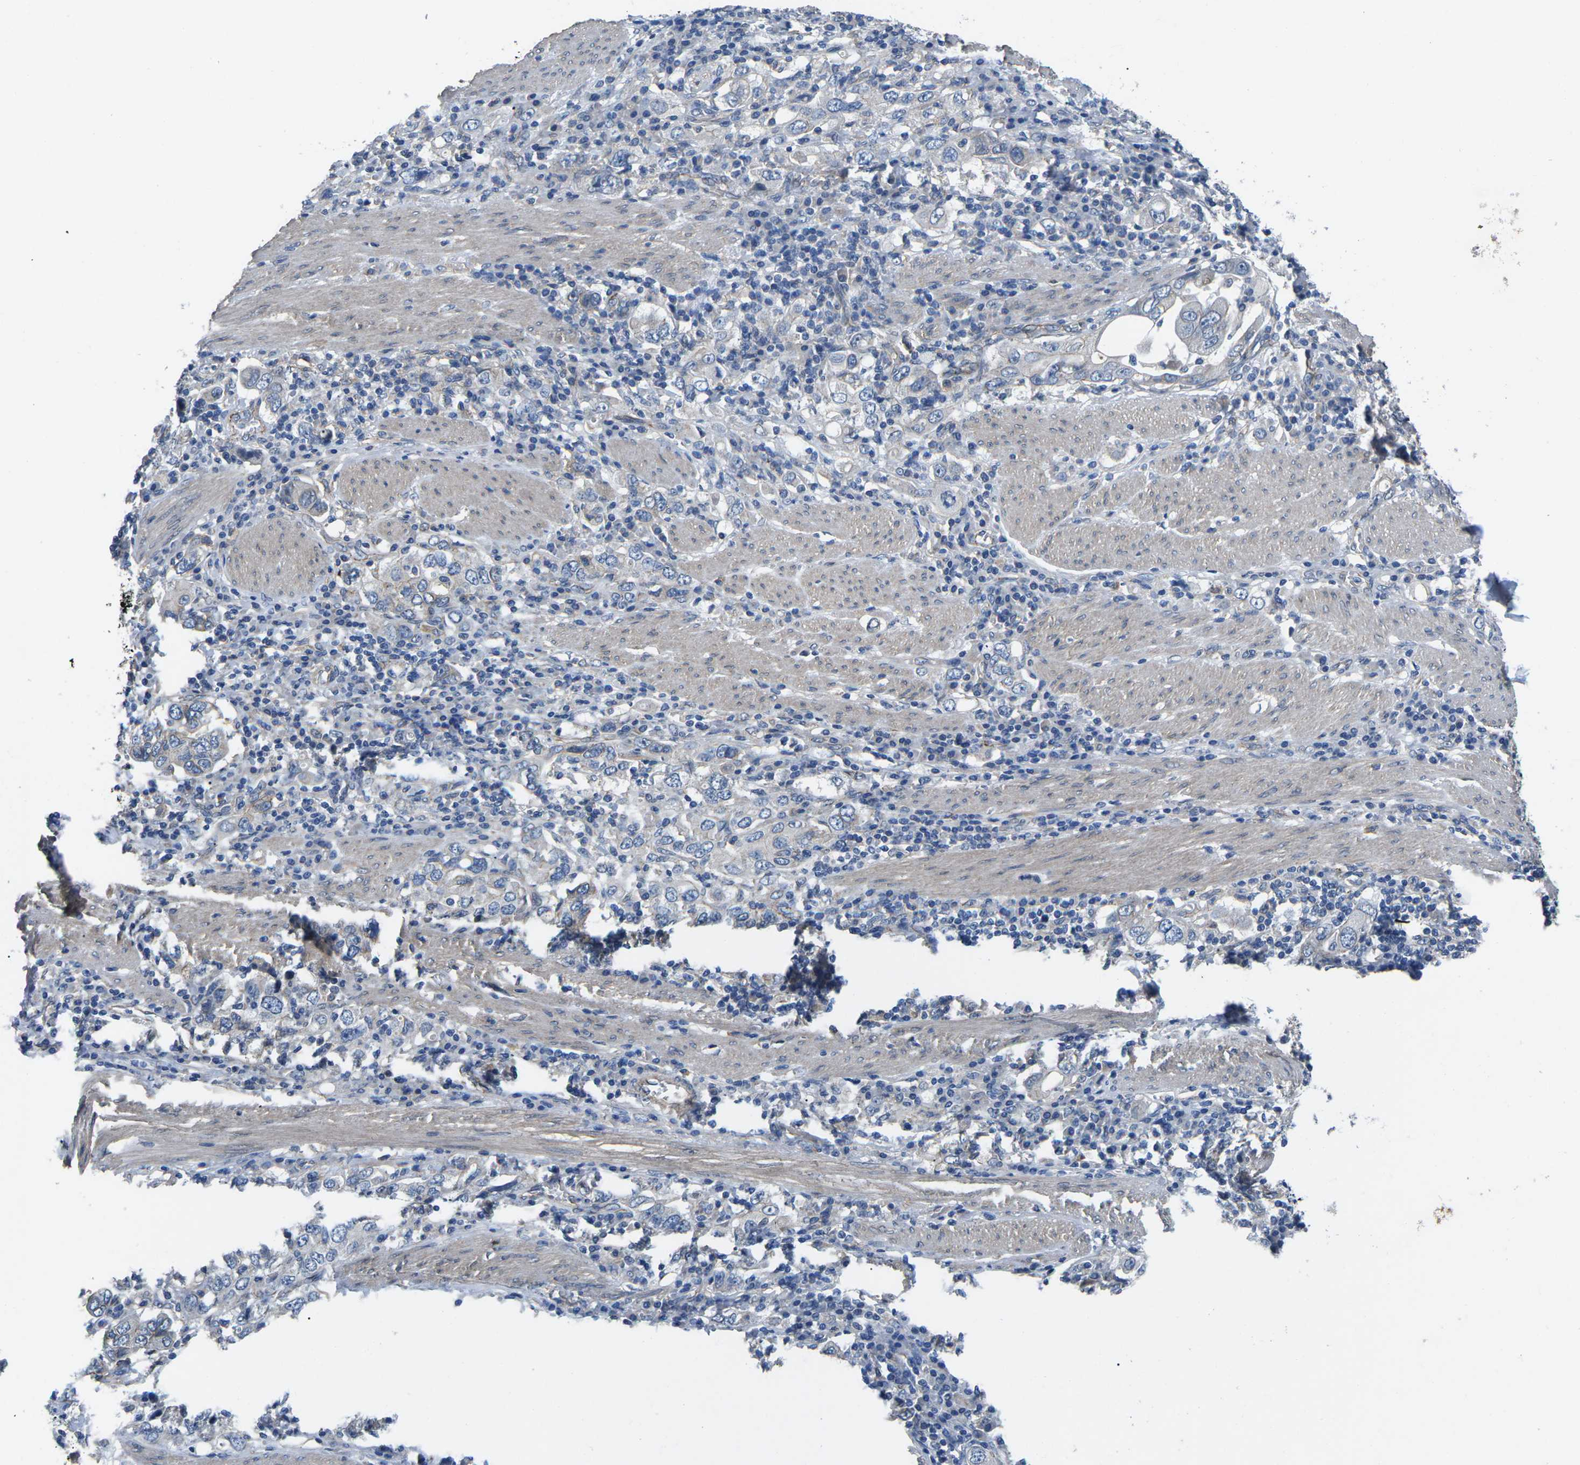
{"staining": {"intensity": "weak", "quantity": "<25%", "location": "cytoplasmic/membranous"}, "tissue": "stomach cancer", "cell_type": "Tumor cells", "image_type": "cancer", "snomed": [{"axis": "morphology", "description": "Adenocarcinoma, NOS"}, {"axis": "topography", "description": "Stomach, upper"}], "caption": "This is an immunohistochemistry histopathology image of stomach cancer (adenocarcinoma). There is no positivity in tumor cells.", "gene": "CTNND1", "patient": {"sex": "male", "age": 62}}